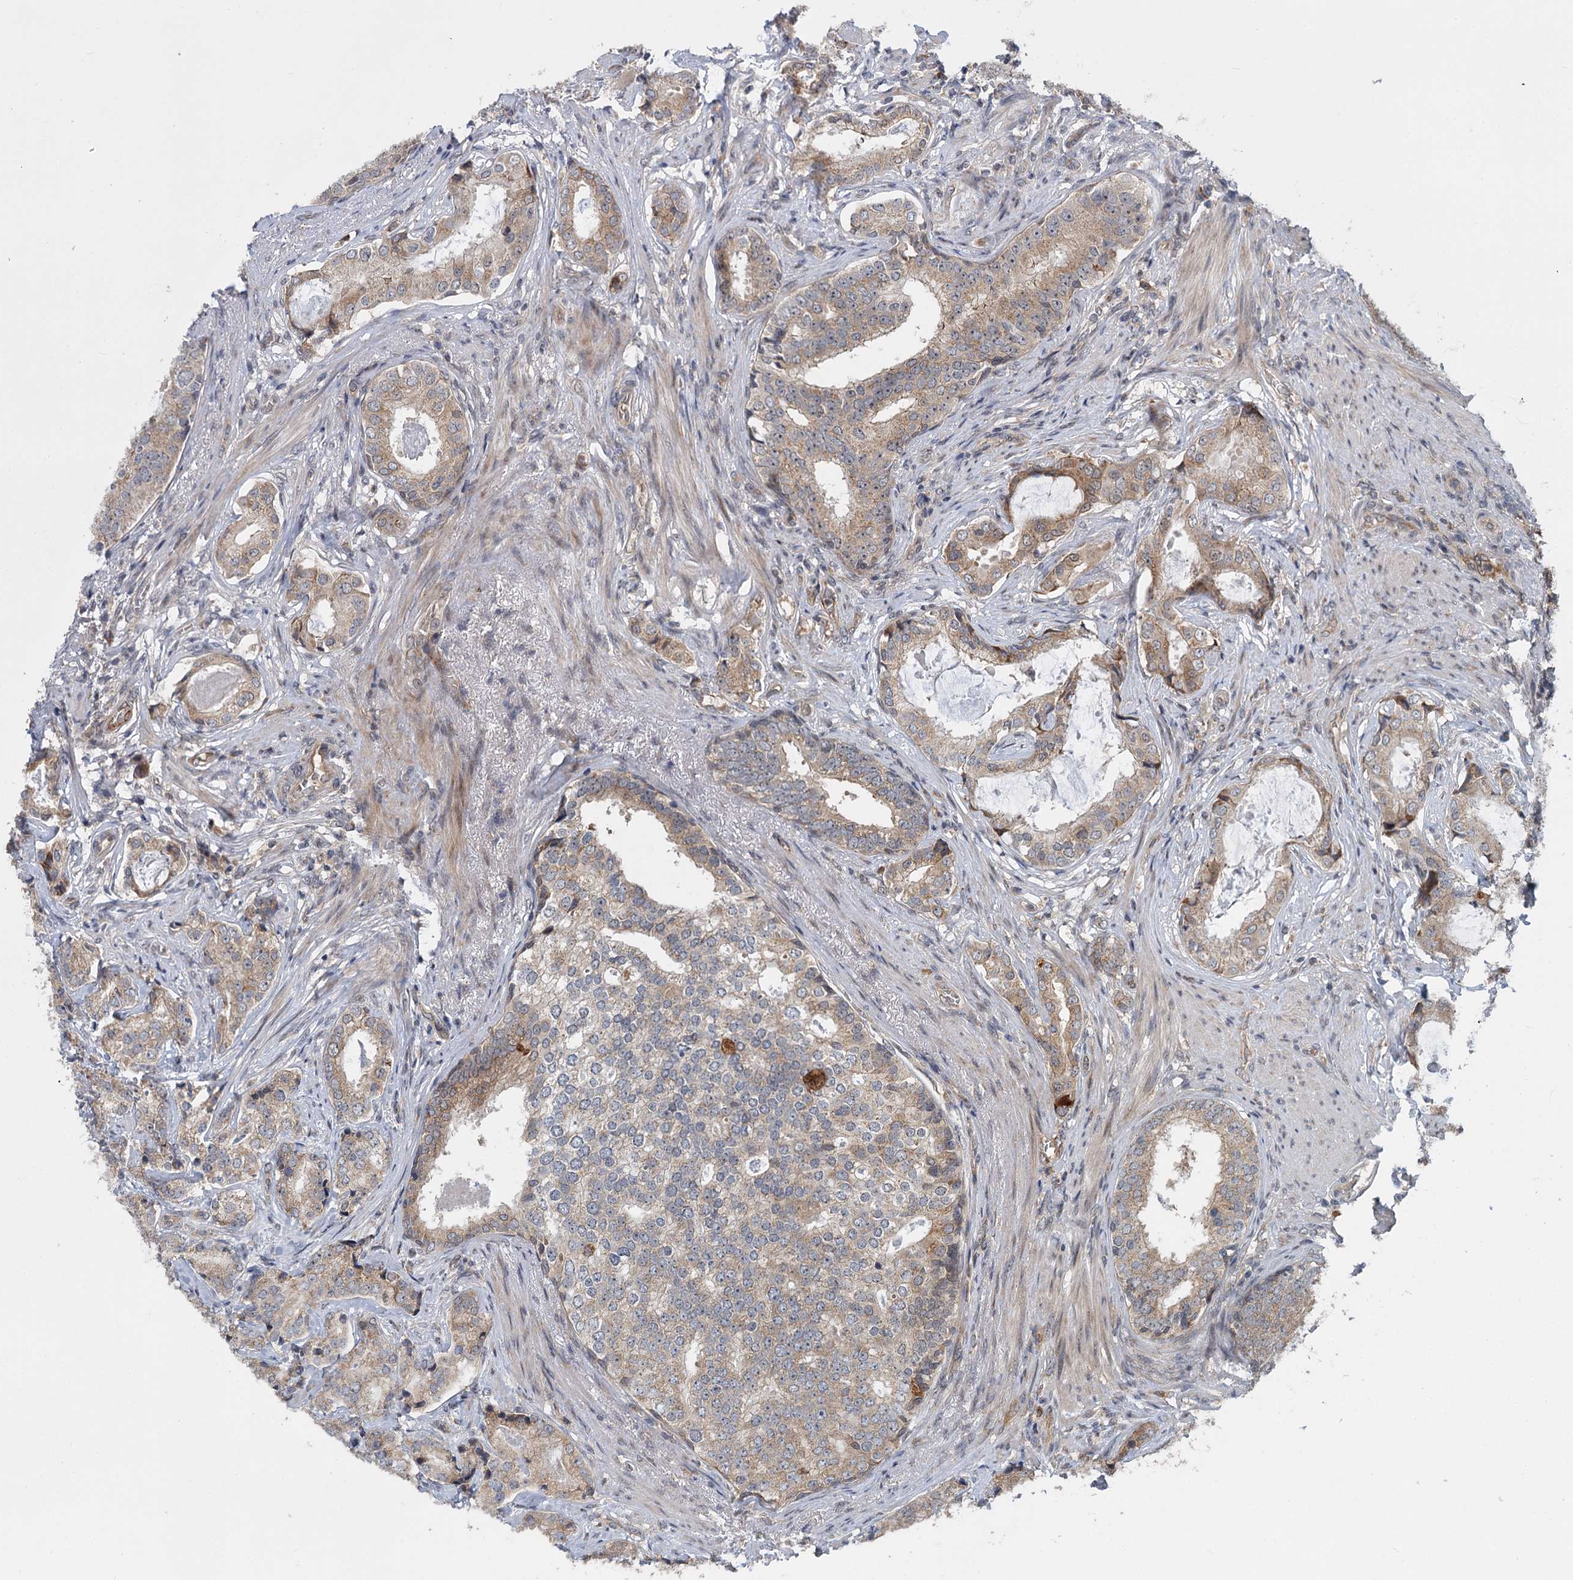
{"staining": {"intensity": "weak", "quantity": ">75%", "location": "cytoplasmic/membranous"}, "tissue": "prostate cancer", "cell_type": "Tumor cells", "image_type": "cancer", "snomed": [{"axis": "morphology", "description": "Adenocarcinoma, Low grade"}, {"axis": "topography", "description": "Prostate"}], "caption": "Tumor cells display low levels of weak cytoplasmic/membranous expression in approximately >75% of cells in human prostate low-grade adenocarcinoma.", "gene": "KANSL2", "patient": {"sex": "male", "age": 71}}